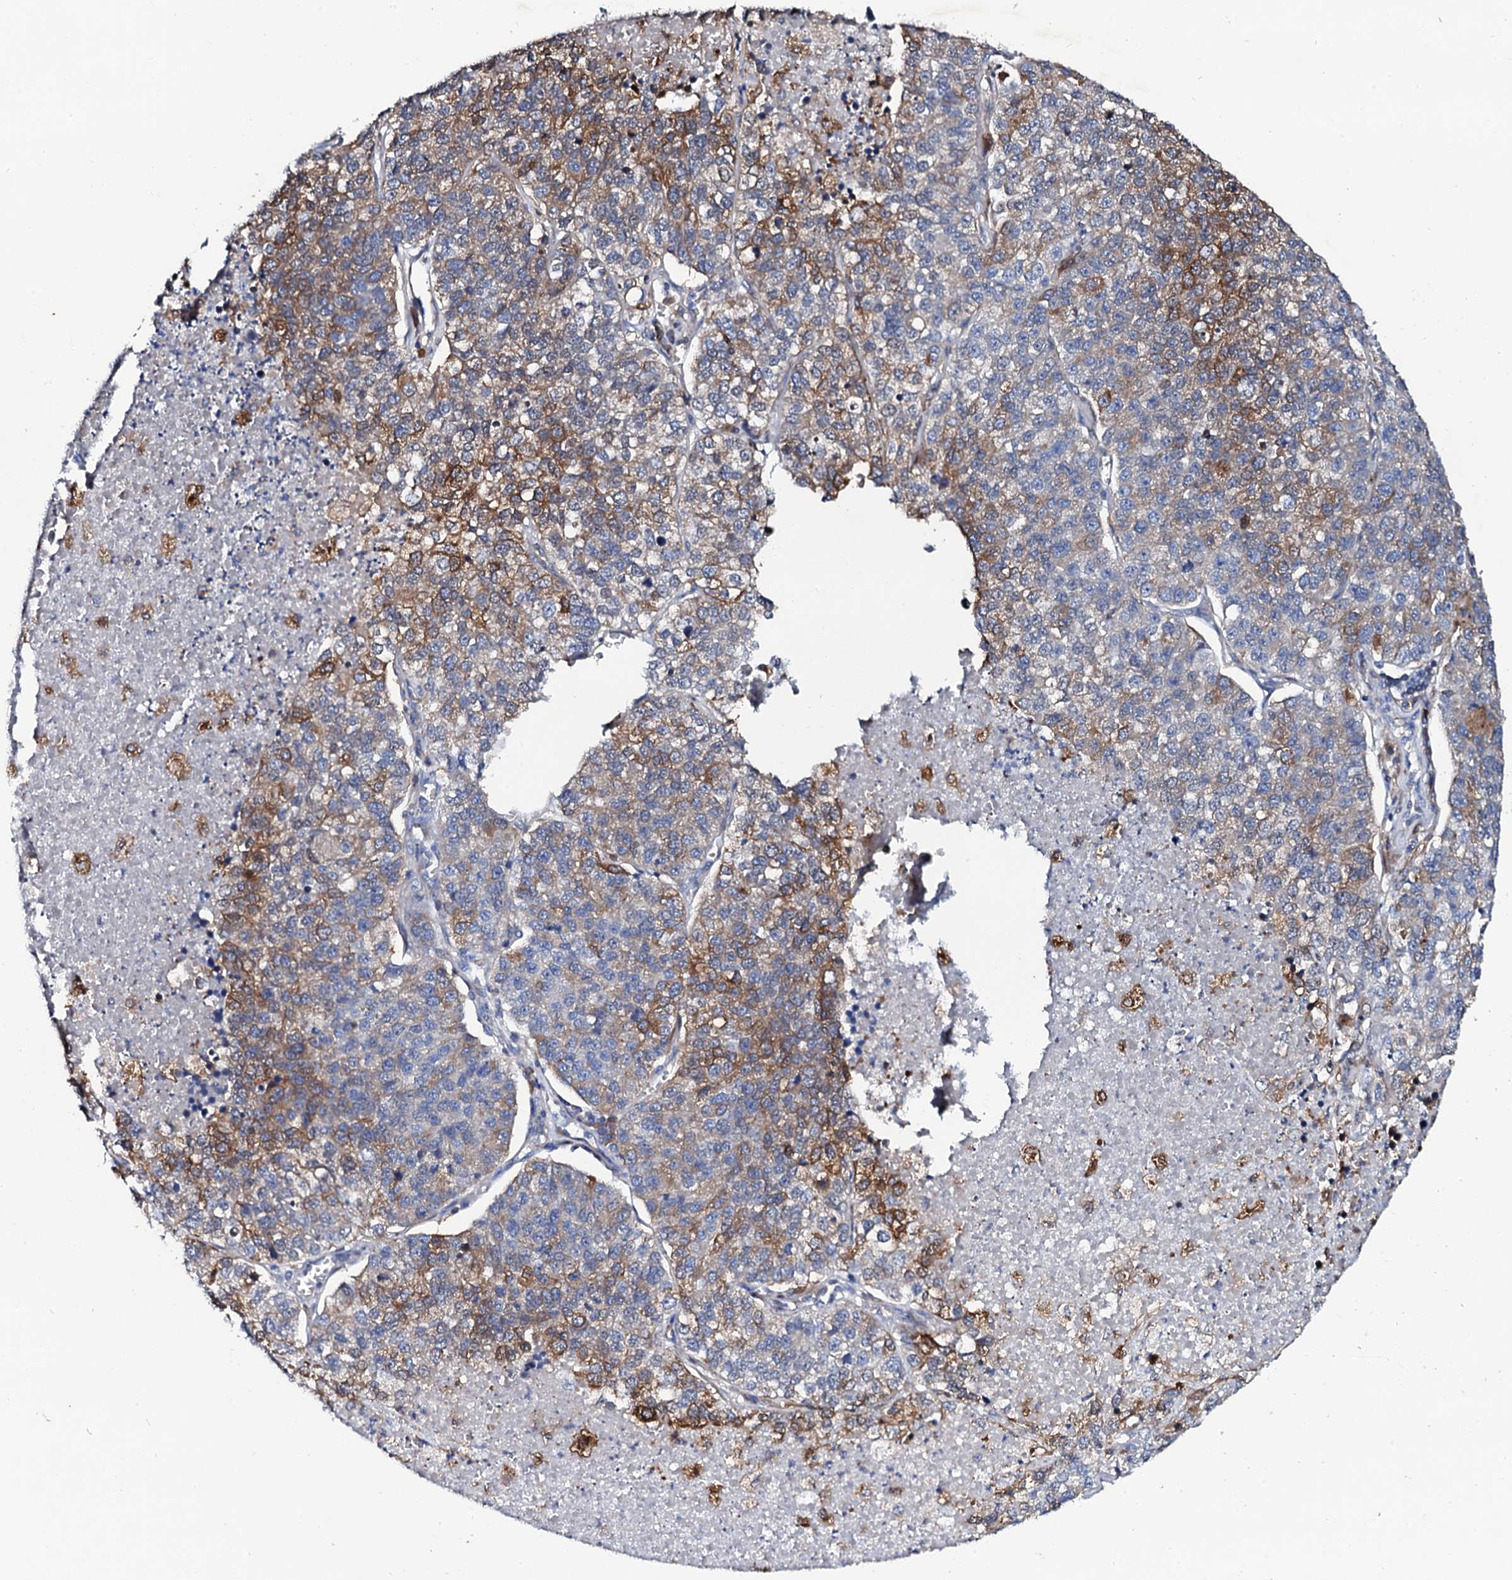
{"staining": {"intensity": "moderate", "quantity": "<25%", "location": "cytoplasmic/membranous"}, "tissue": "lung cancer", "cell_type": "Tumor cells", "image_type": "cancer", "snomed": [{"axis": "morphology", "description": "Adenocarcinoma, NOS"}, {"axis": "topography", "description": "Lung"}], "caption": "This is an image of immunohistochemistry (IHC) staining of lung cancer (adenocarcinoma), which shows moderate positivity in the cytoplasmic/membranous of tumor cells.", "gene": "GLB1L3", "patient": {"sex": "male", "age": 49}}